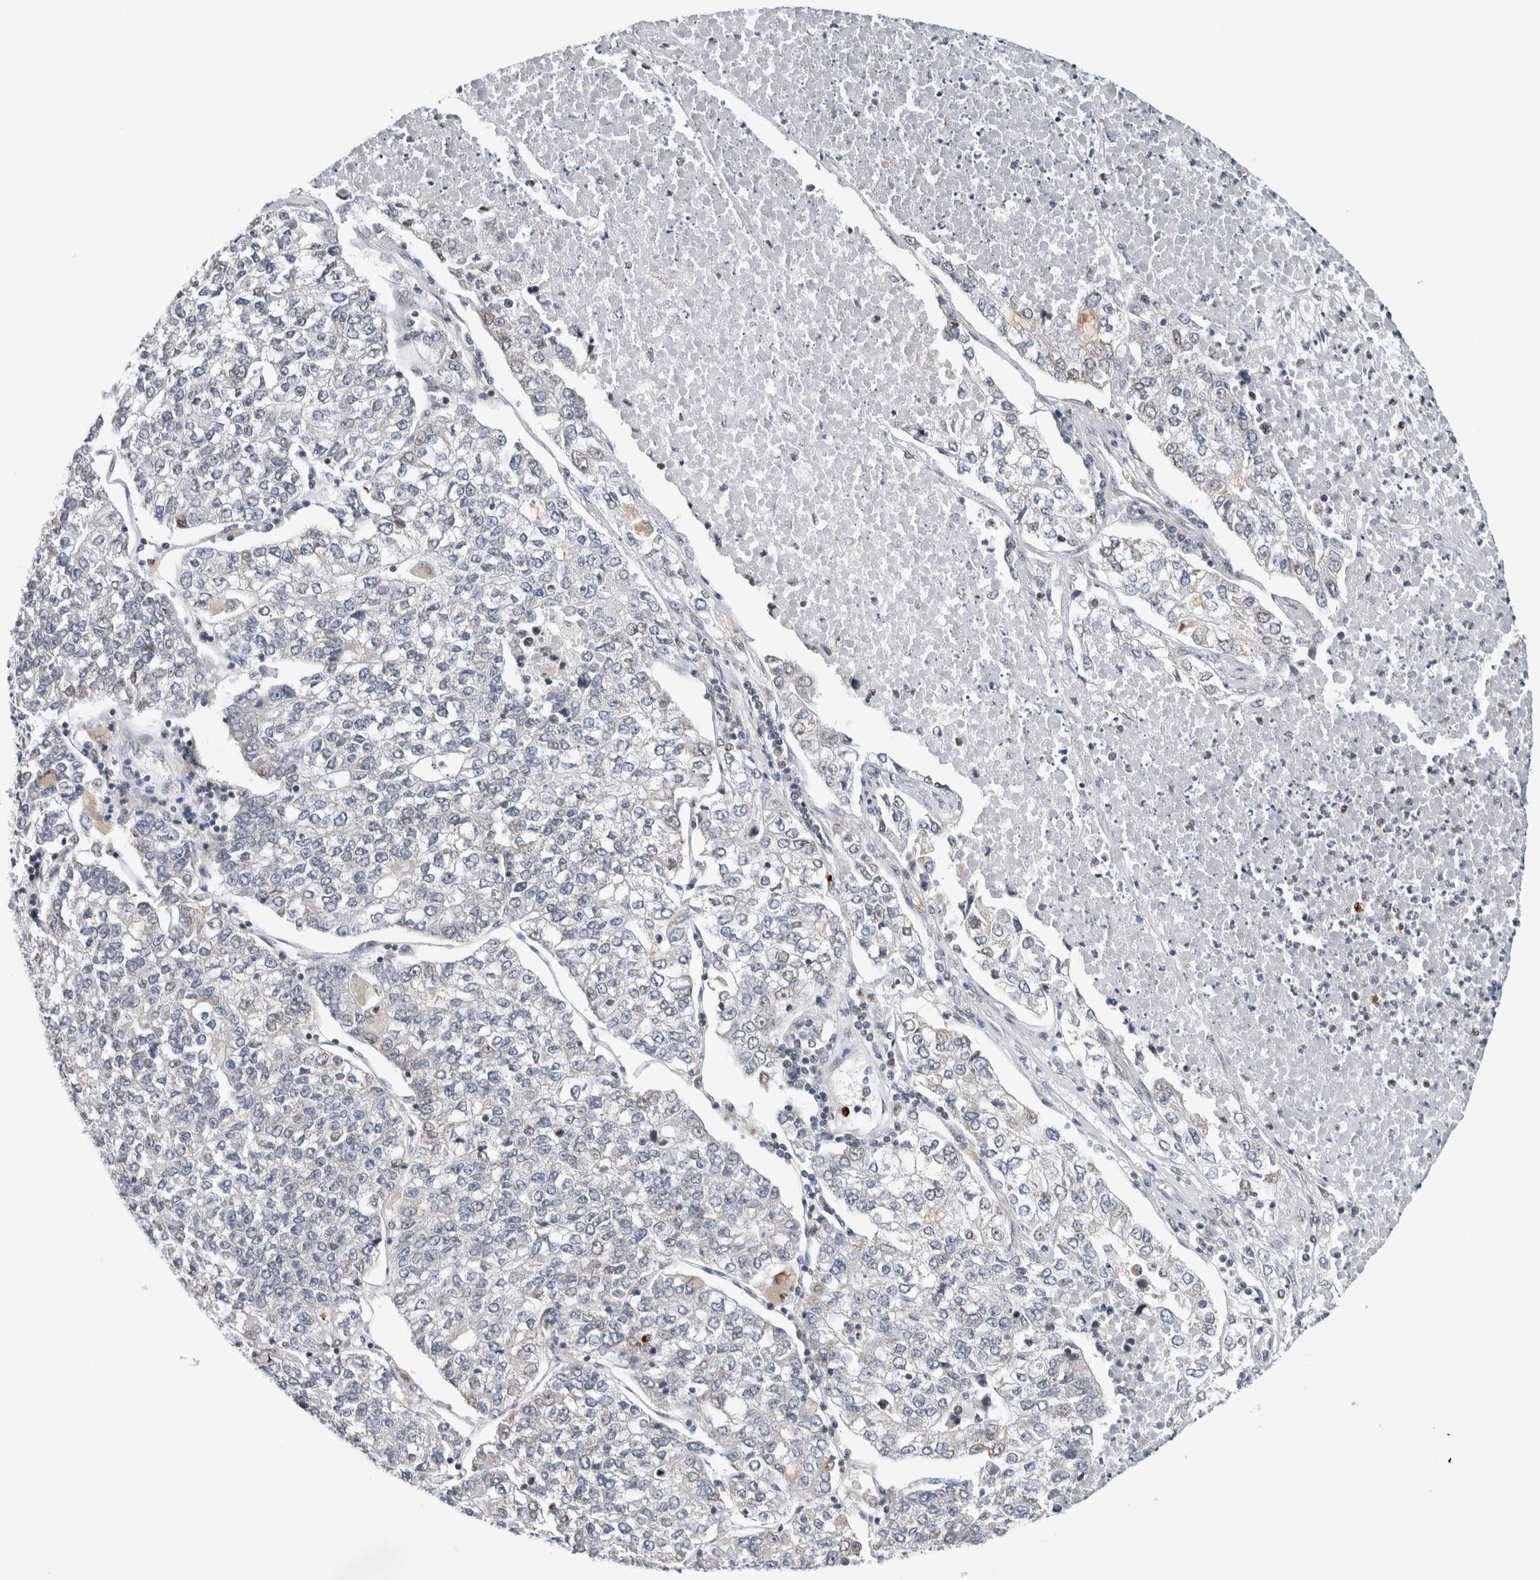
{"staining": {"intensity": "negative", "quantity": "none", "location": "none"}, "tissue": "lung cancer", "cell_type": "Tumor cells", "image_type": "cancer", "snomed": [{"axis": "morphology", "description": "Adenocarcinoma, NOS"}, {"axis": "topography", "description": "Lung"}], "caption": "Human lung cancer stained for a protein using immunohistochemistry reveals no staining in tumor cells.", "gene": "NEUROD1", "patient": {"sex": "male", "age": 49}}